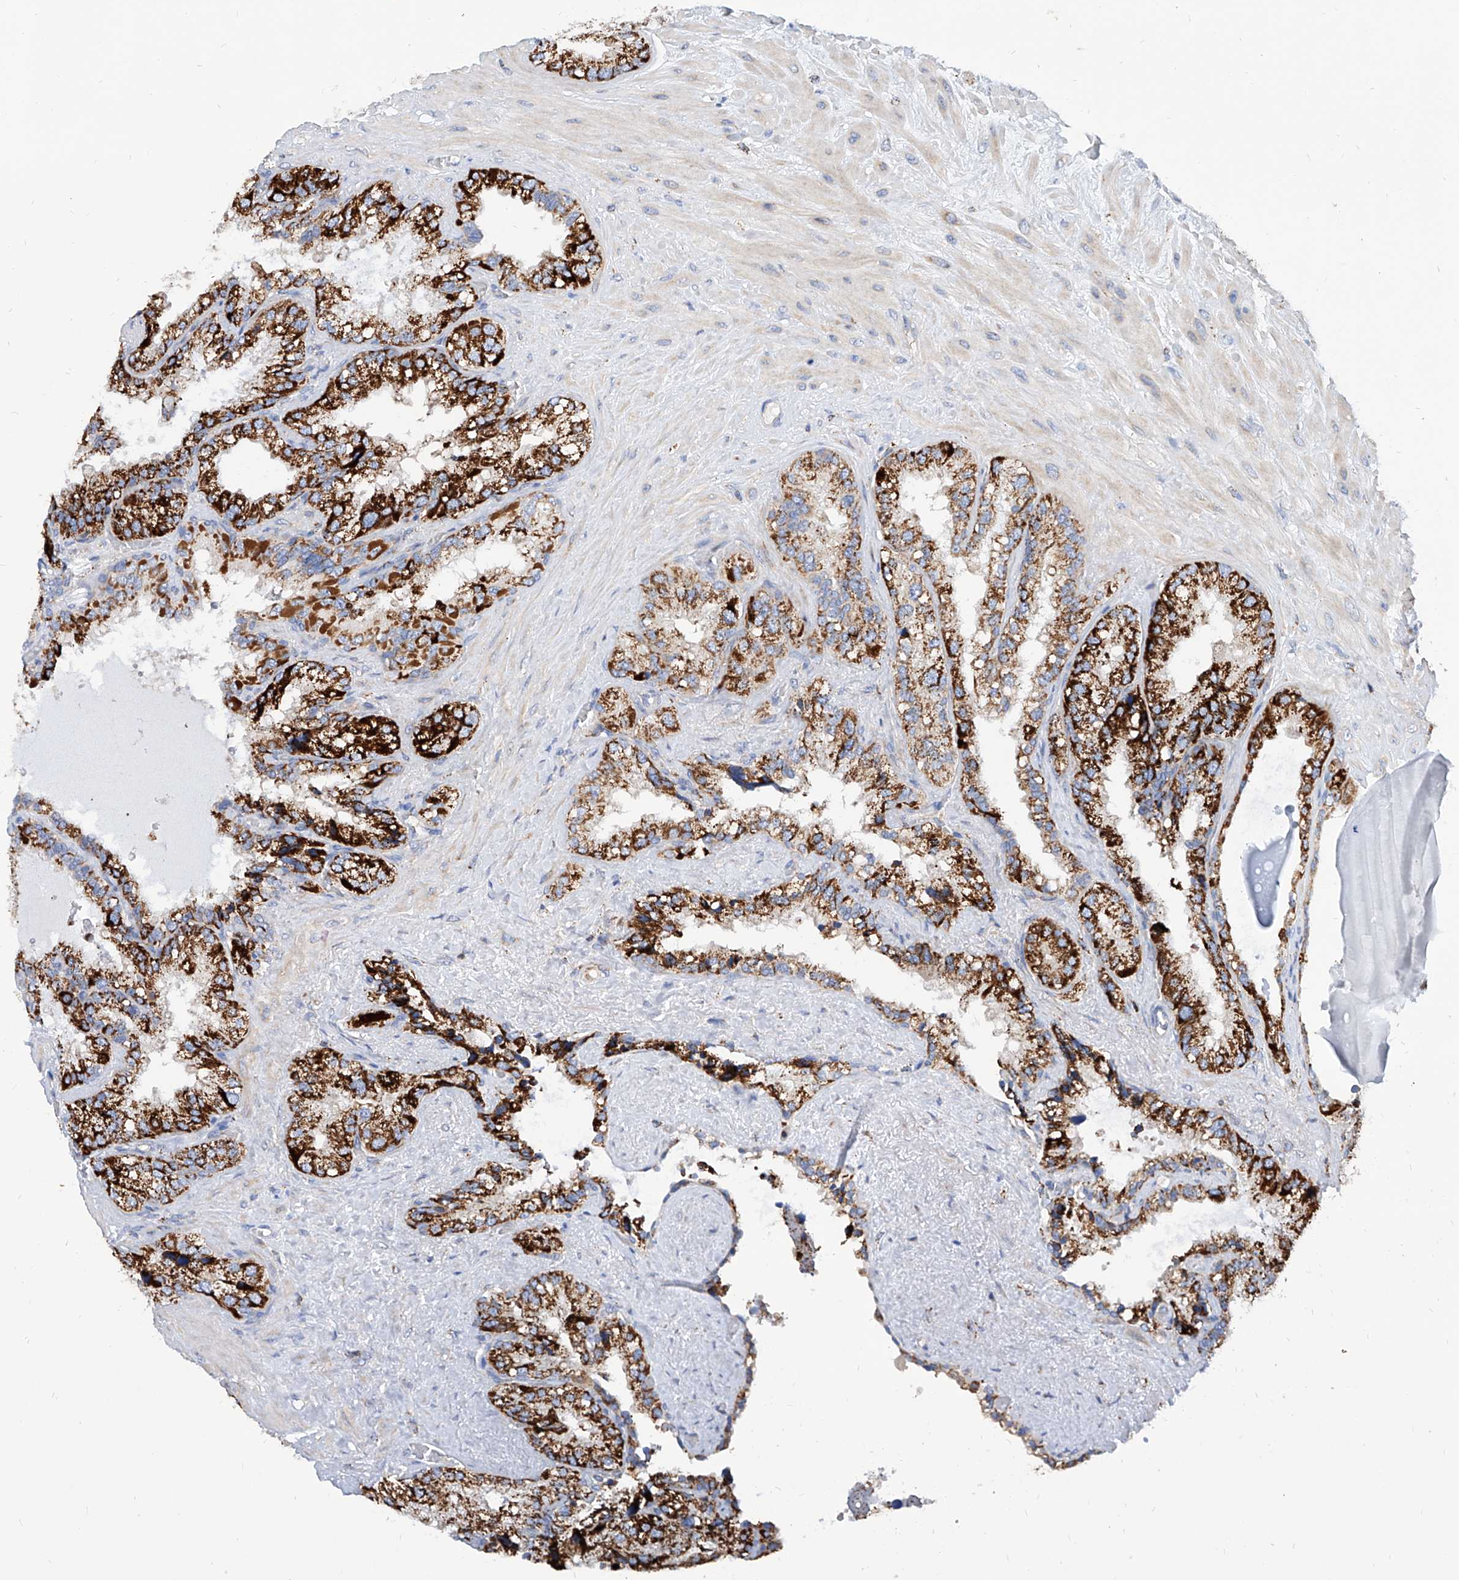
{"staining": {"intensity": "strong", "quantity": ">75%", "location": "cytoplasmic/membranous"}, "tissue": "seminal vesicle", "cell_type": "Glandular cells", "image_type": "normal", "snomed": [{"axis": "morphology", "description": "Normal tissue, NOS"}, {"axis": "topography", "description": "Prostate"}, {"axis": "topography", "description": "Seminal veicle"}], "caption": "Immunohistochemical staining of benign seminal vesicle shows >75% levels of strong cytoplasmic/membranous protein staining in about >75% of glandular cells.", "gene": "CPNE5", "patient": {"sex": "male", "age": 68}}